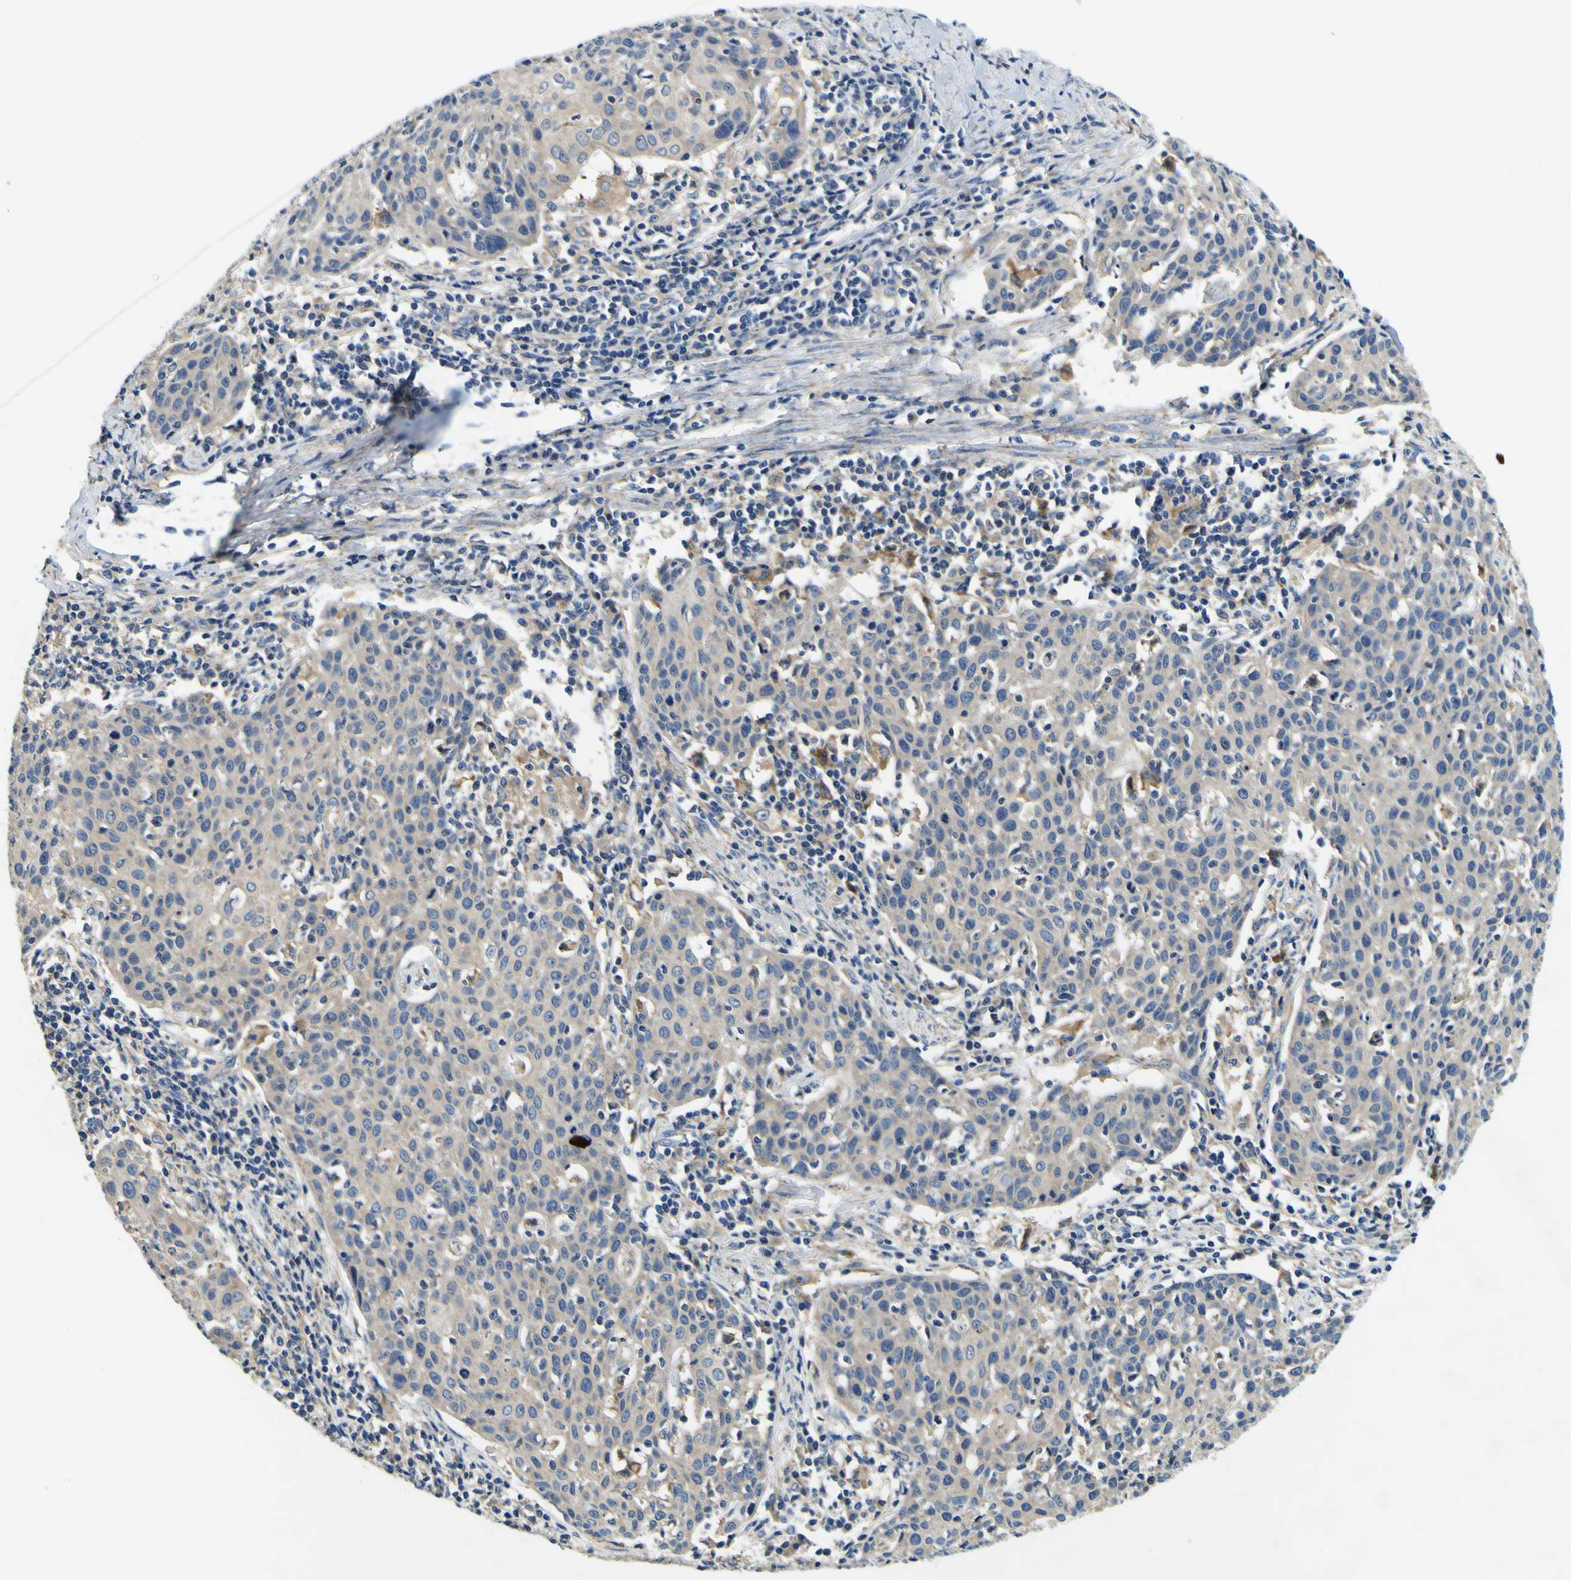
{"staining": {"intensity": "weak", "quantity": "25%-75%", "location": "cytoplasmic/membranous"}, "tissue": "cervical cancer", "cell_type": "Tumor cells", "image_type": "cancer", "snomed": [{"axis": "morphology", "description": "Squamous cell carcinoma, NOS"}, {"axis": "topography", "description": "Cervix"}], "caption": "The immunohistochemical stain highlights weak cytoplasmic/membranous staining in tumor cells of cervical cancer (squamous cell carcinoma) tissue.", "gene": "CLSTN1", "patient": {"sex": "female", "age": 38}}